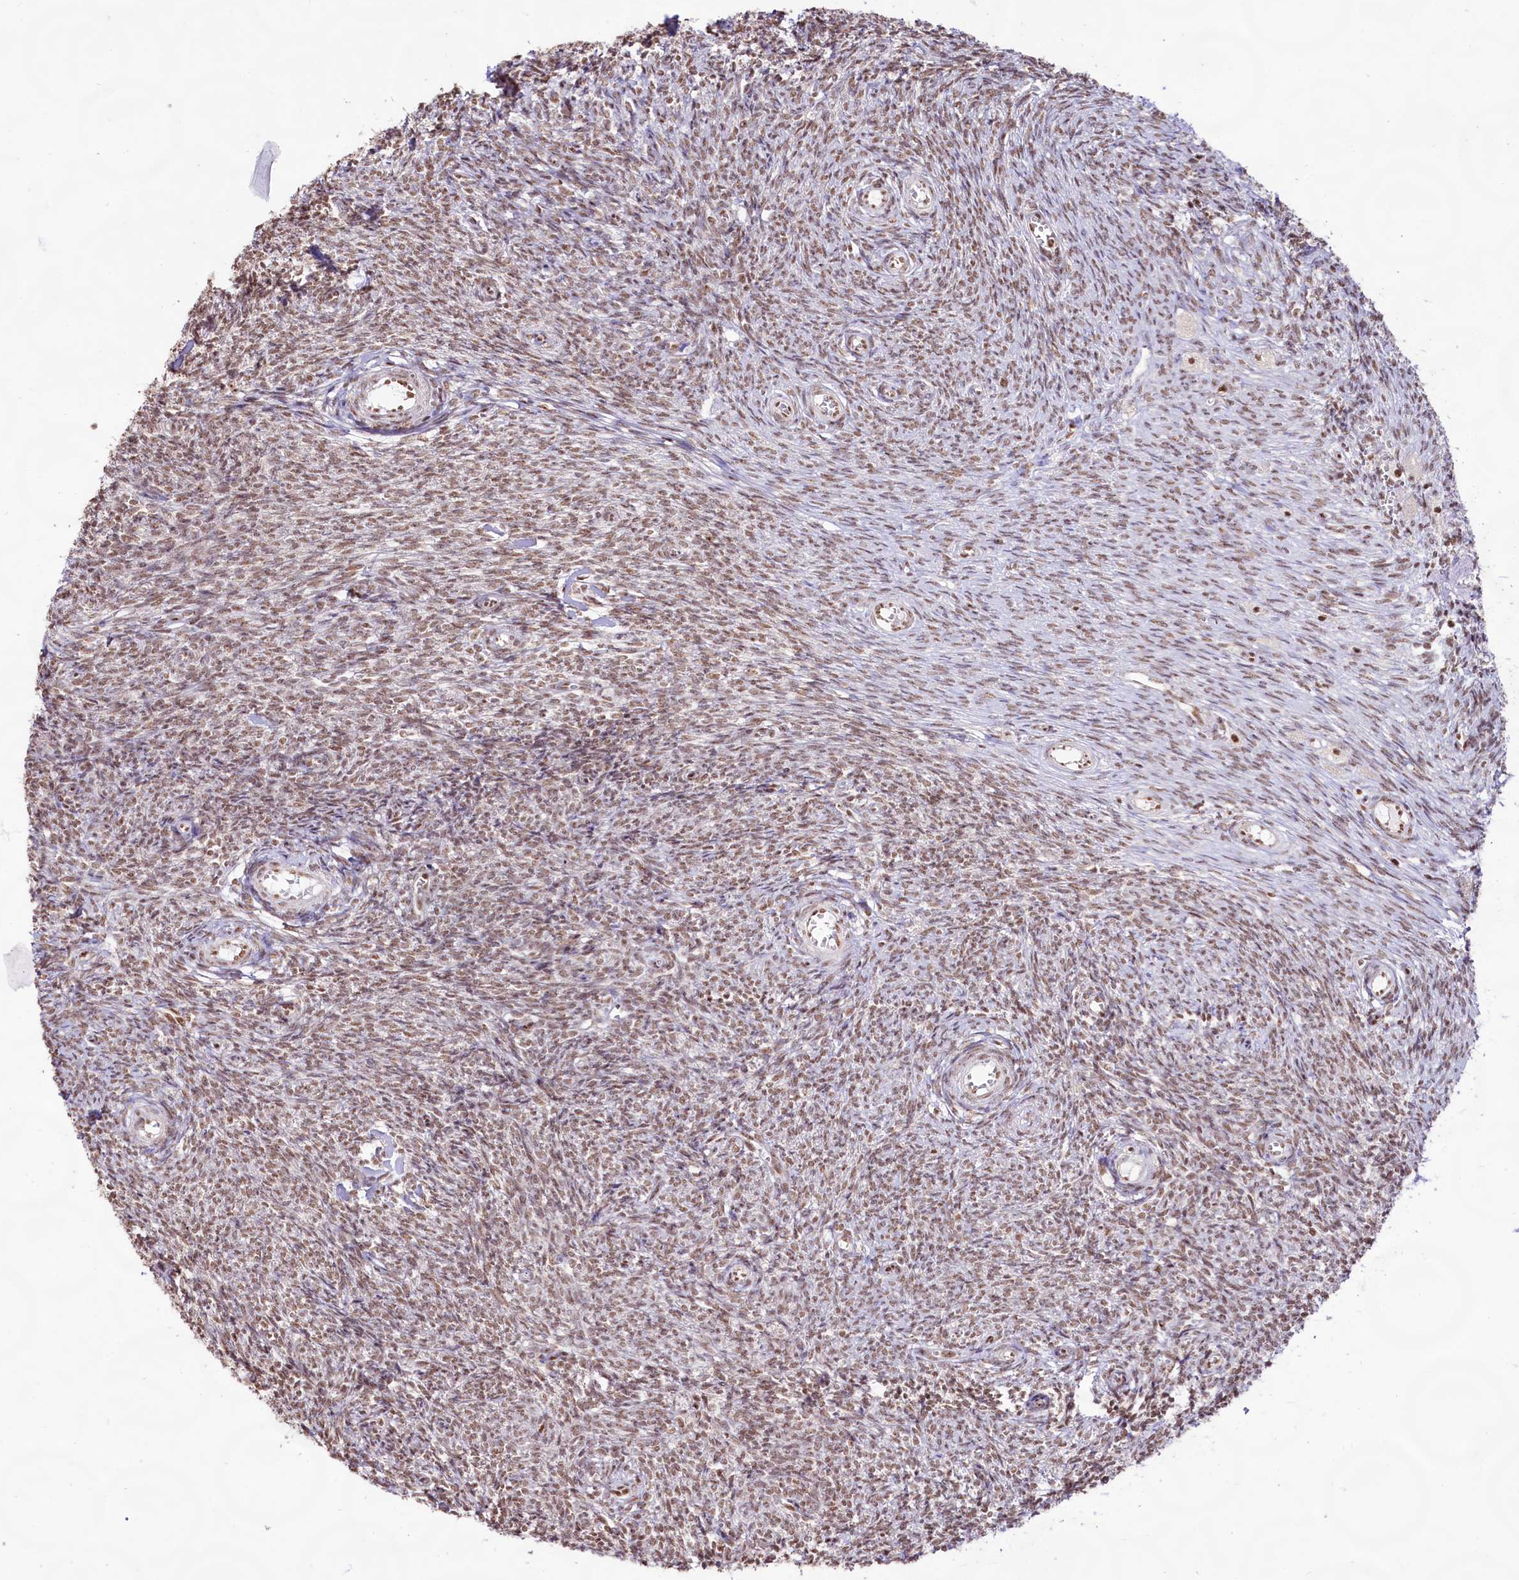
{"staining": {"intensity": "moderate", "quantity": ">75%", "location": "nuclear"}, "tissue": "ovary", "cell_type": "Ovarian stroma cells", "image_type": "normal", "snomed": [{"axis": "morphology", "description": "Normal tissue, NOS"}, {"axis": "topography", "description": "Ovary"}], "caption": "Moderate nuclear protein positivity is identified in about >75% of ovarian stroma cells in ovary.", "gene": "HIRA", "patient": {"sex": "female", "age": 44}}